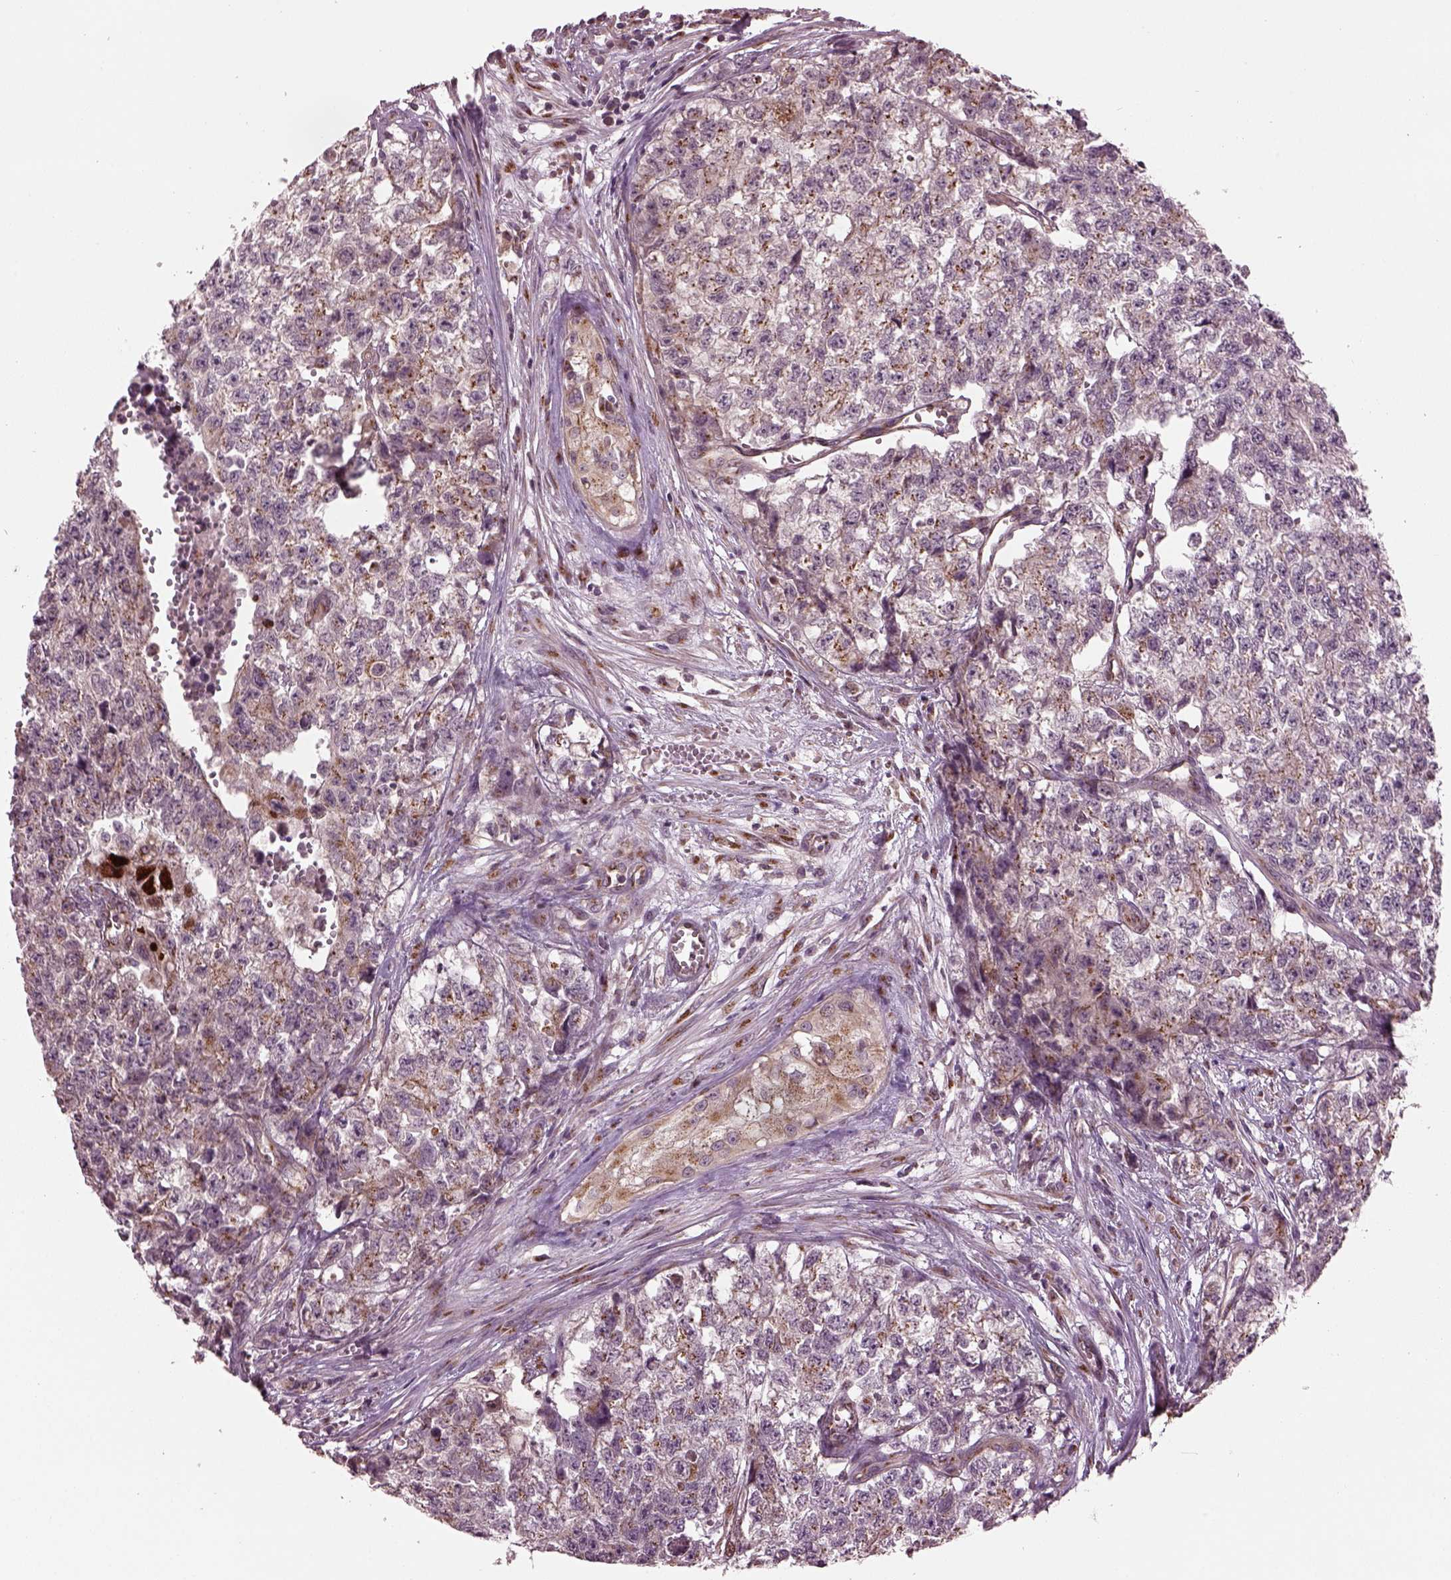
{"staining": {"intensity": "moderate", "quantity": "25%-75%", "location": "cytoplasmic/membranous"}, "tissue": "testis cancer", "cell_type": "Tumor cells", "image_type": "cancer", "snomed": [{"axis": "morphology", "description": "Seminoma, NOS"}, {"axis": "morphology", "description": "Carcinoma, Embryonal, NOS"}, {"axis": "topography", "description": "Testis"}], "caption": "Human testis seminoma stained with a brown dye demonstrates moderate cytoplasmic/membranous positive staining in approximately 25%-75% of tumor cells.", "gene": "RUFY3", "patient": {"sex": "male", "age": 22}}